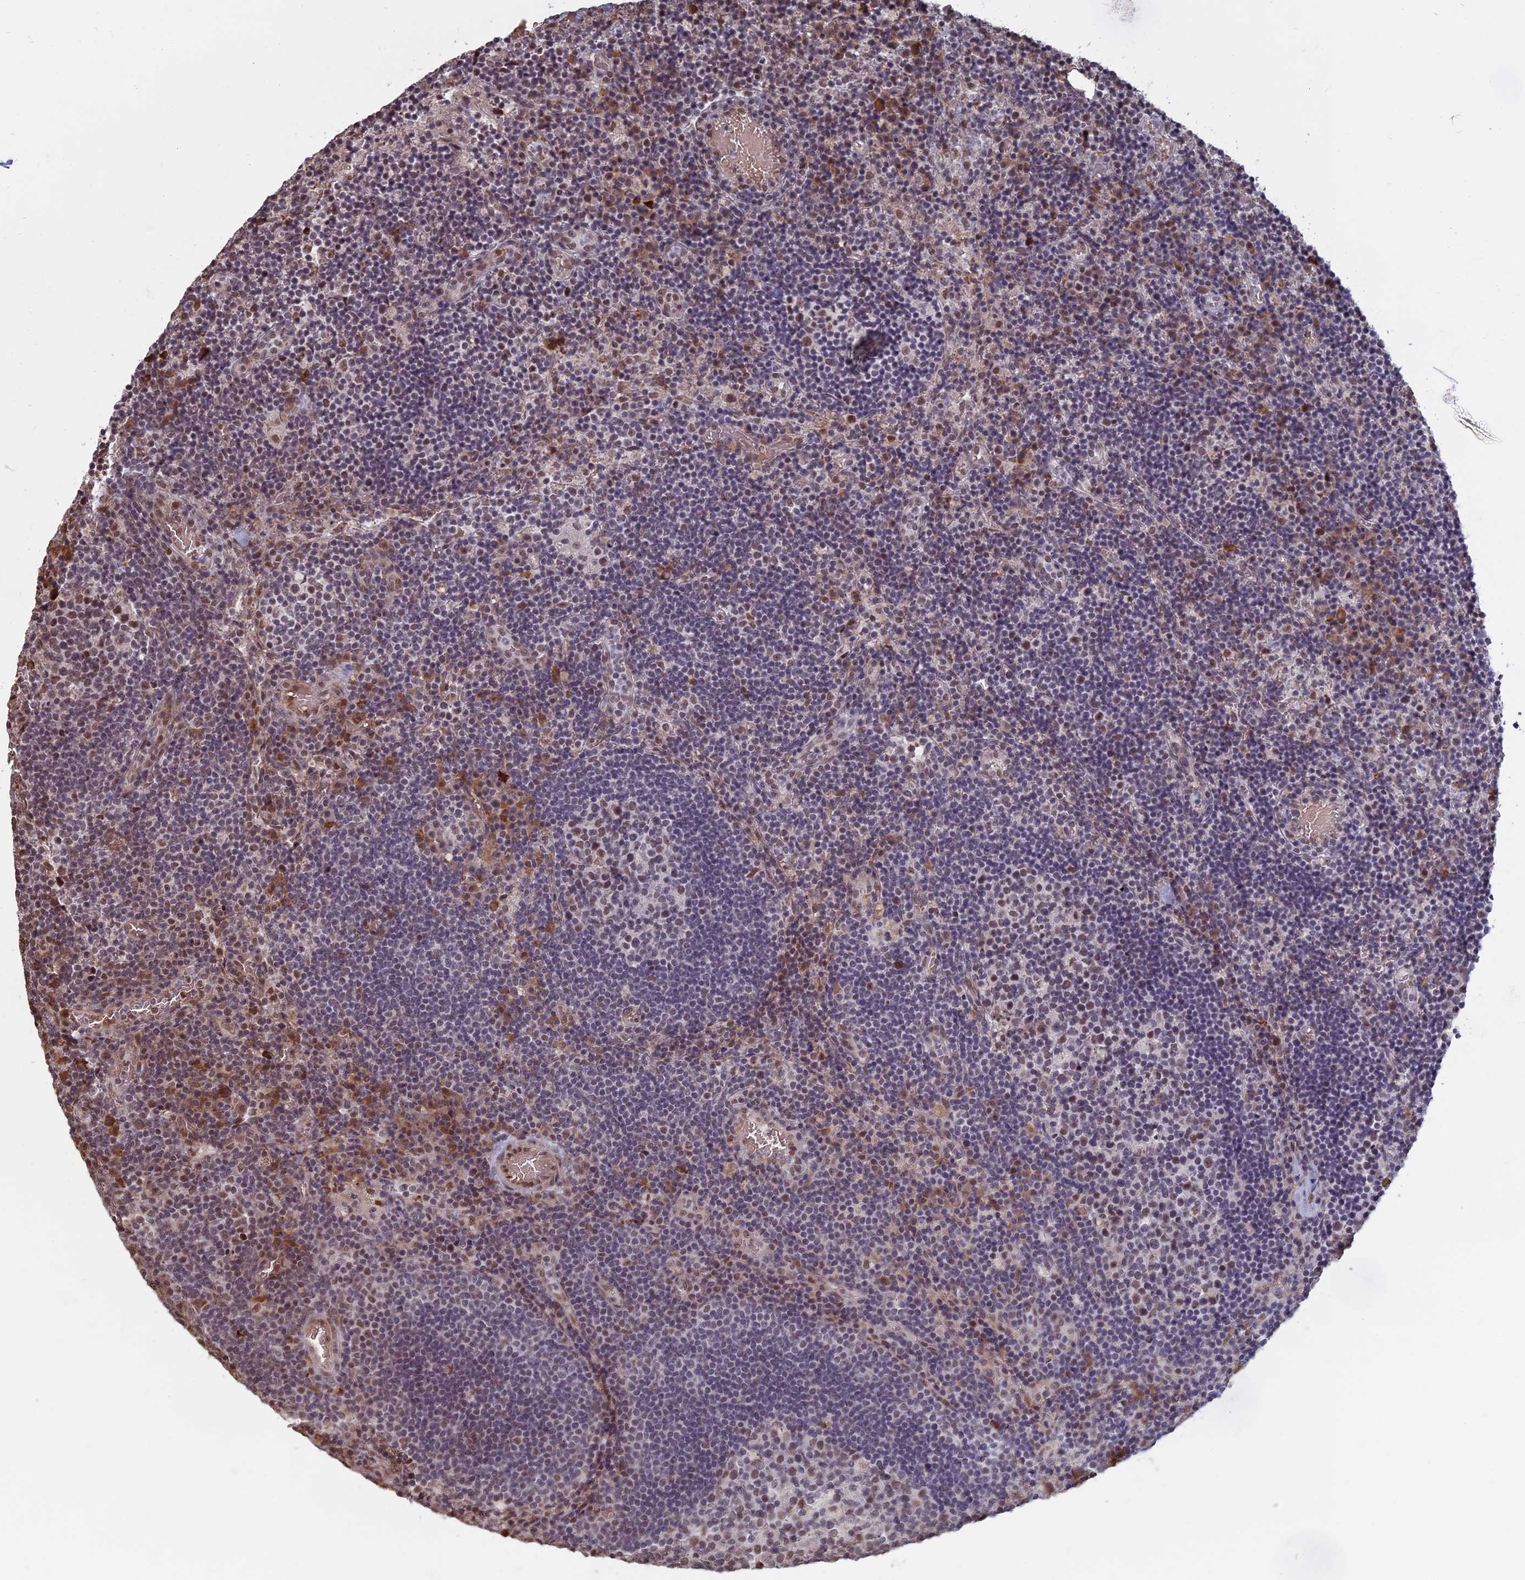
{"staining": {"intensity": "moderate", "quantity": "25%-75%", "location": "nuclear"}, "tissue": "lymph node", "cell_type": "Germinal center cells", "image_type": "normal", "snomed": [{"axis": "morphology", "description": "Normal tissue, NOS"}, {"axis": "topography", "description": "Lymph node"}], "caption": "Germinal center cells show moderate nuclear staining in about 25%-75% of cells in normal lymph node. (Brightfield microscopy of DAB IHC at high magnification).", "gene": "MFAP1", "patient": {"sex": "male", "age": 58}}